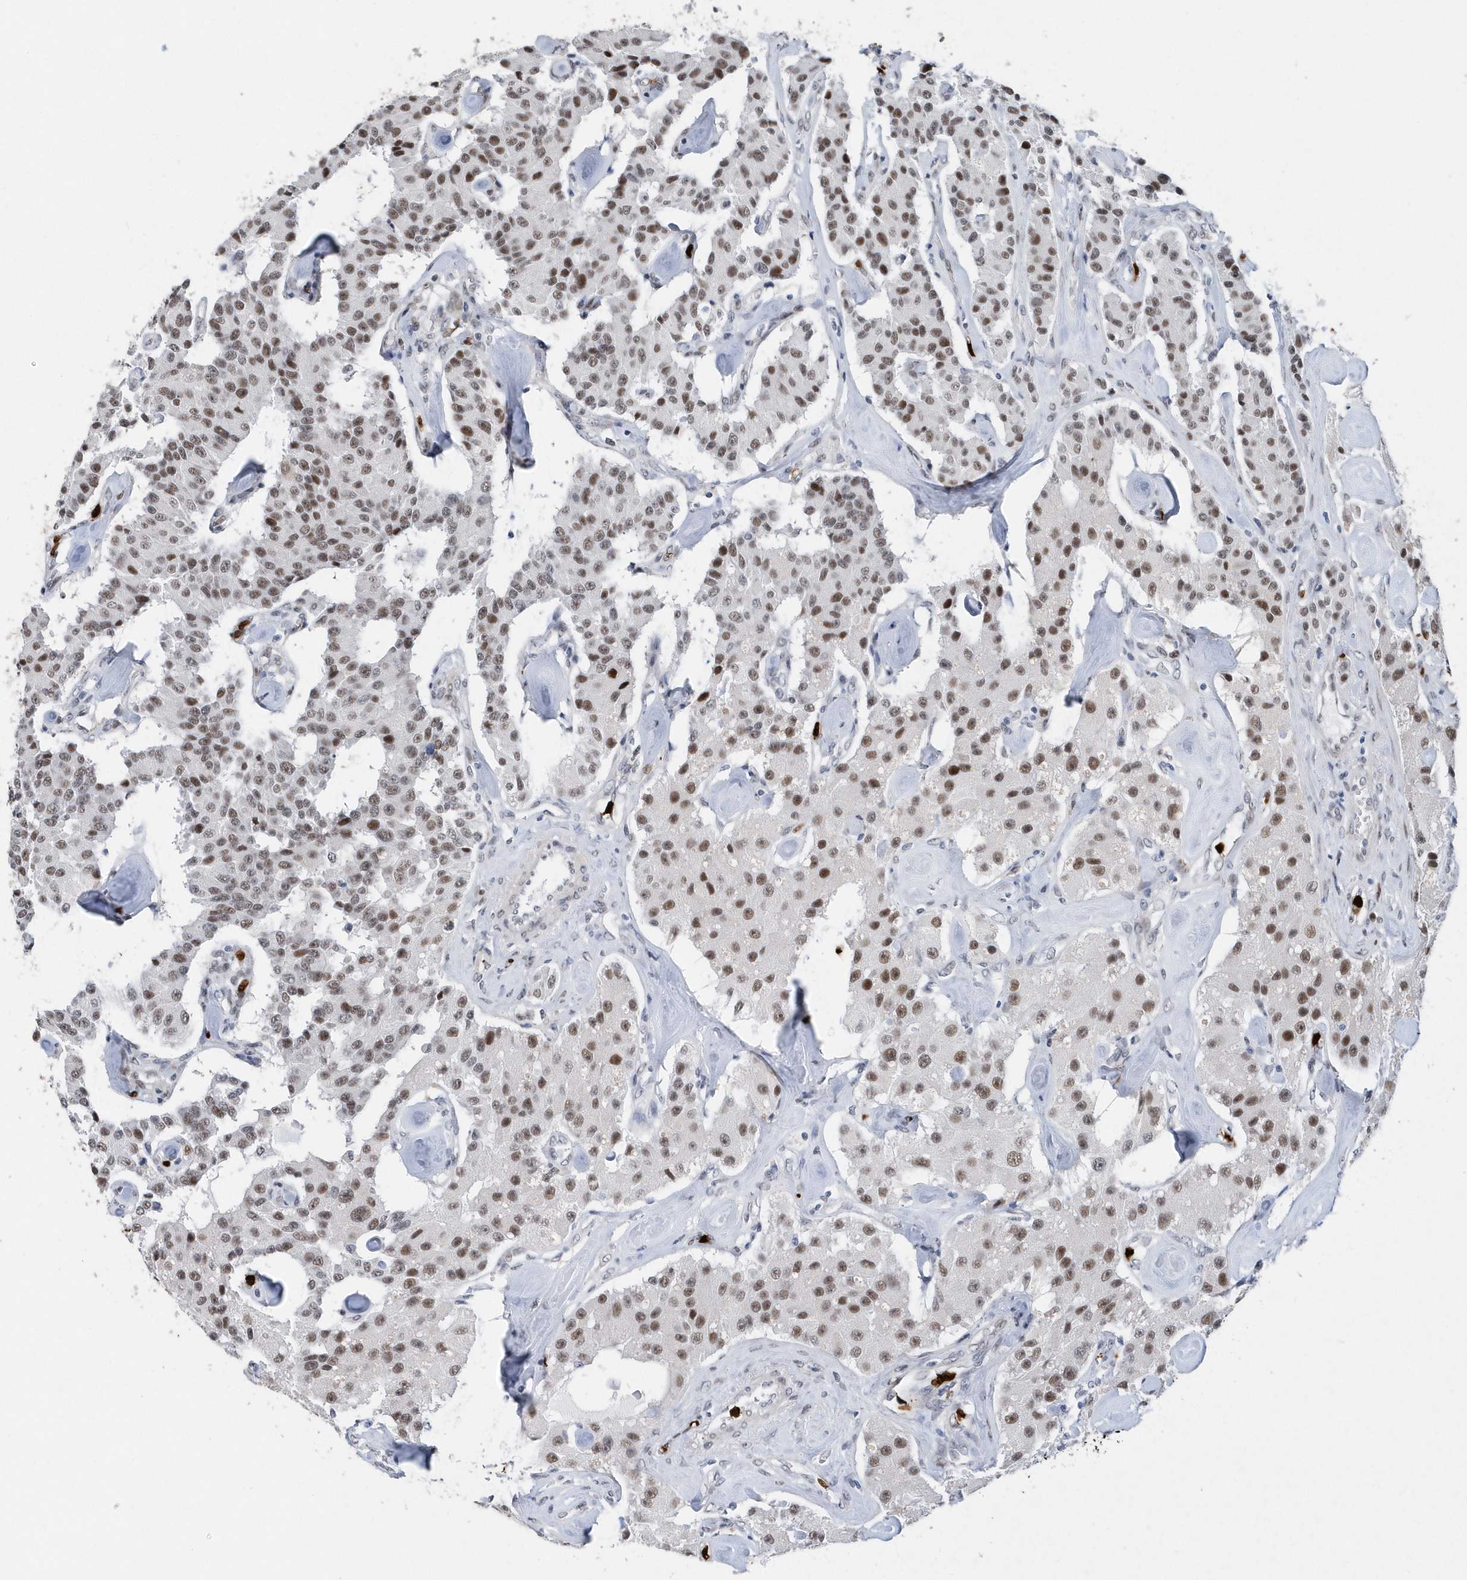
{"staining": {"intensity": "moderate", "quantity": ">75%", "location": "nuclear"}, "tissue": "carcinoid", "cell_type": "Tumor cells", "image_type": "cancer", "snomed": [{"axis": "morphology", "description": "Carcinoid, malignant, NOS"}, {"axis": "topography", "description": "Pancreas"}], "caption": "The immunohistochemical stain highlights moderate nuclear staining in tumor cells of carcinoid tissue. The protein of interest is shown in brown color, while the nuclei are stained blue.", "gene": "RPP30", "patient": {"sex": "male", "age": 41}}